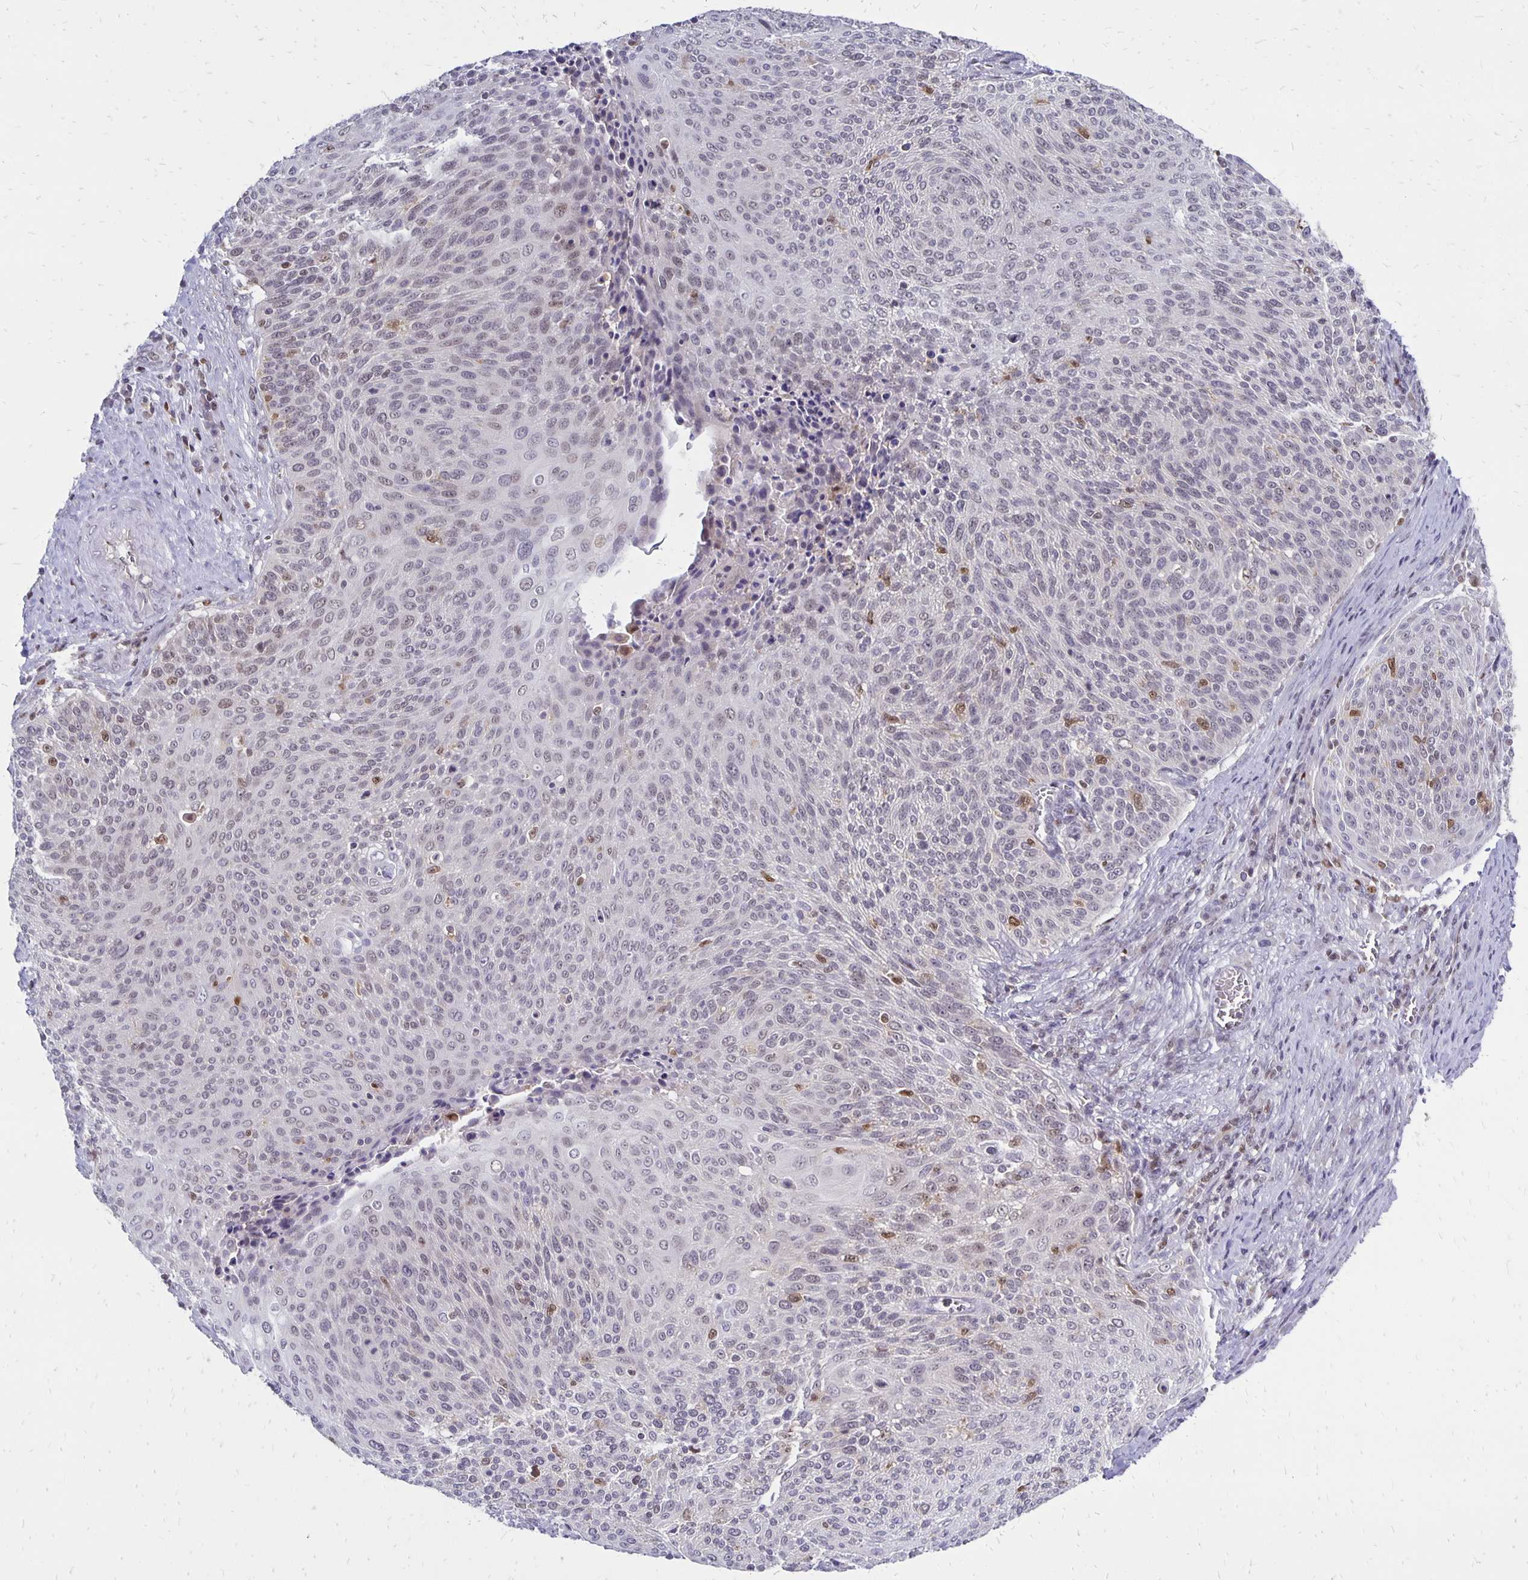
{"staining": {"intensity": "negative", "quantity": "none", "location": "none"}, "tissue": "cervical cancer", "cell_type": "Tumor cells", "image_type": "cancer", "snomed": [{"axis": "morphology", "description": "Squamous cell carcinoma, NOS"}, {"axis": "topography", "description": "Cervix"}], "caption": "A micrograph of cervical cancer stained for a protein exhibits no brown staining in tumor cells.", "gene": "DCK", "patient": {"sex": "female", "age": 31}}